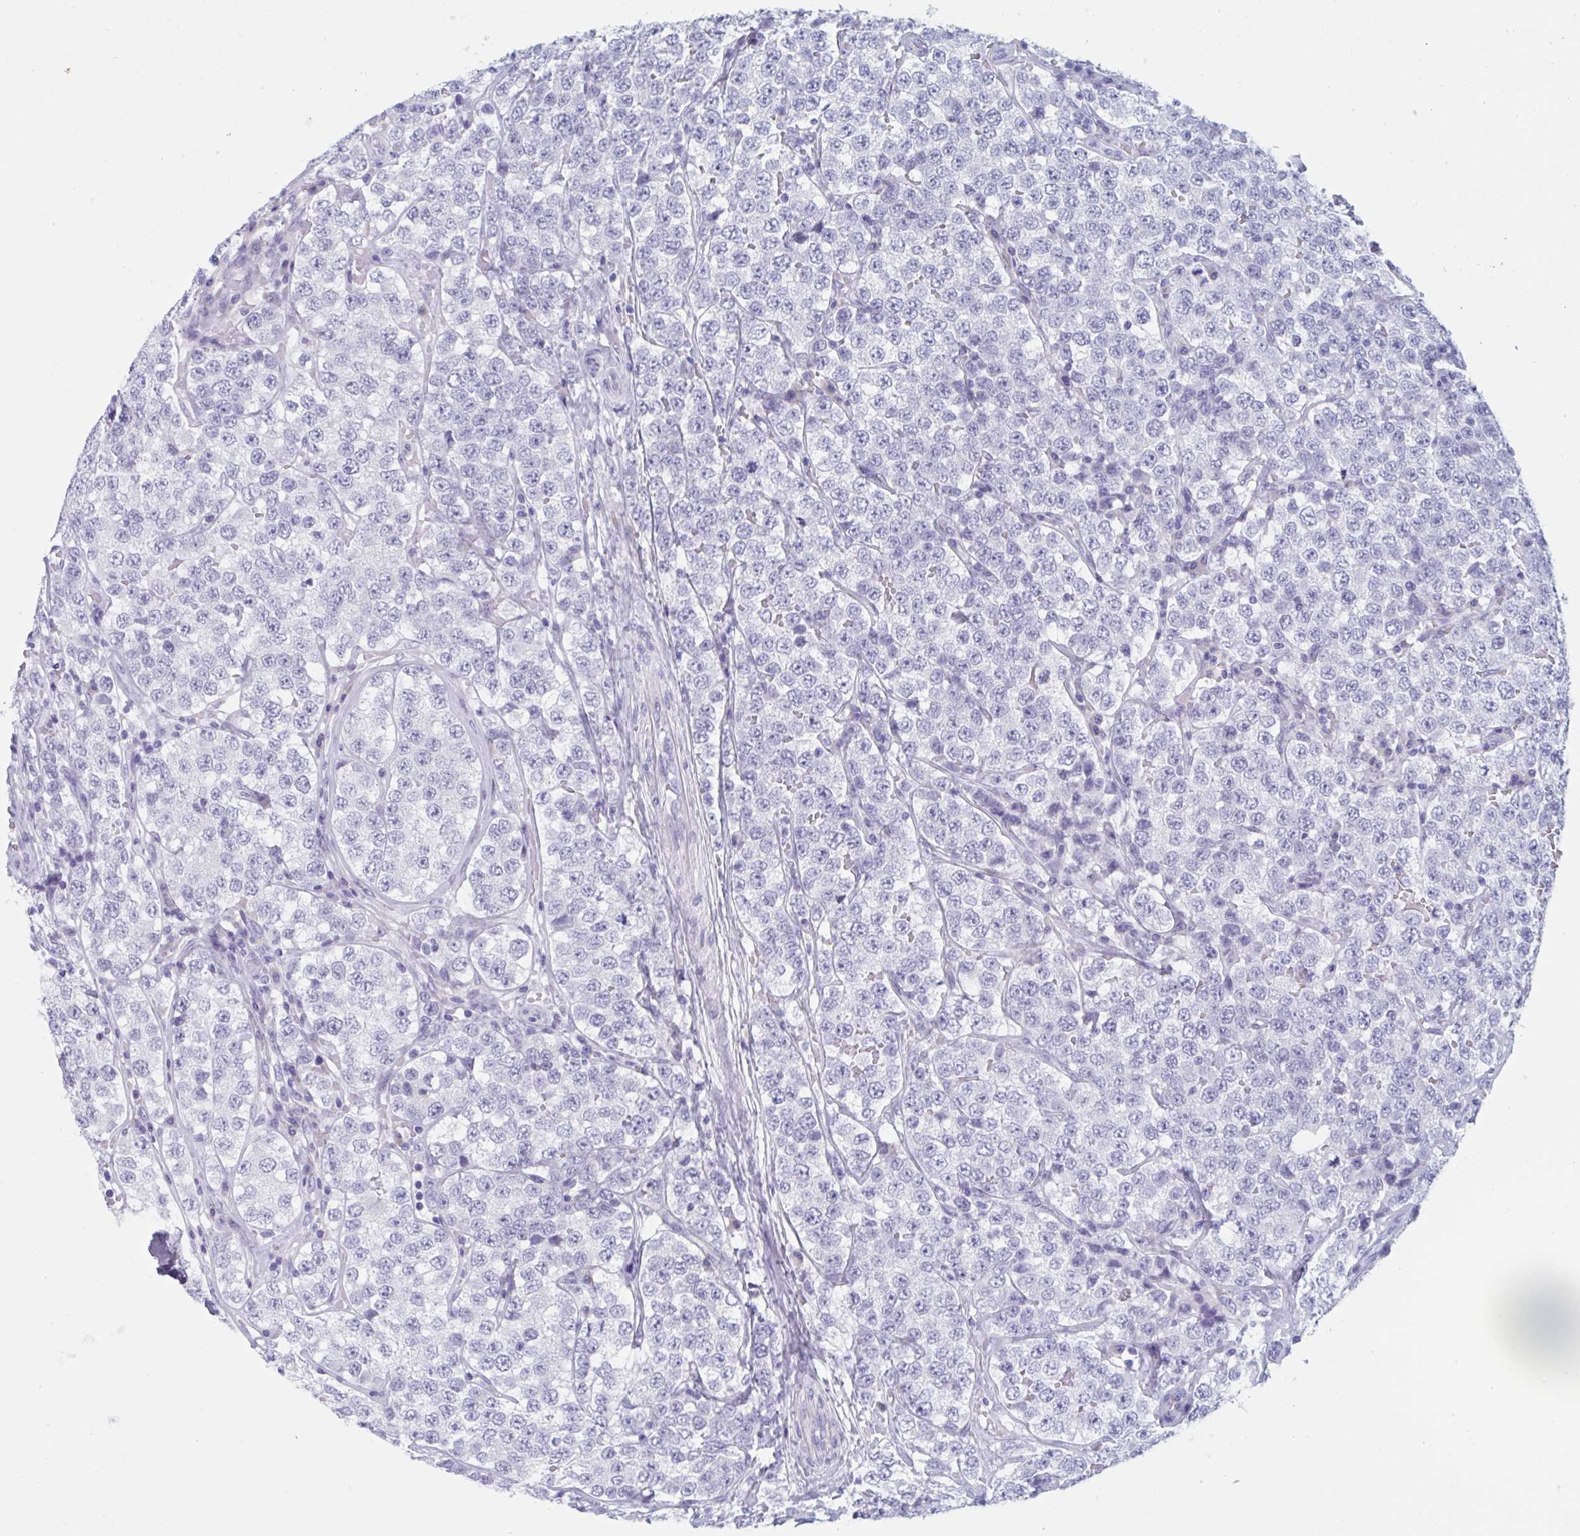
{"staining": {"intensity": "negative", "quantity": "none", "location": "none"}, "tissue": "testis cancer", "cell_type": "Tumor cells", "image_type": "cancer", "snomed": [{"axis": "morphology", "description": "Seminoma, NOS"}, {"axis": "topography", "description": "Testis"}], "caption": "Testis seminoma was stained to show a protein in brown. There is no significant expression in tumor cells.", "gene": "HSD11B2", "patient": {"sex": "male", "age": 34}}